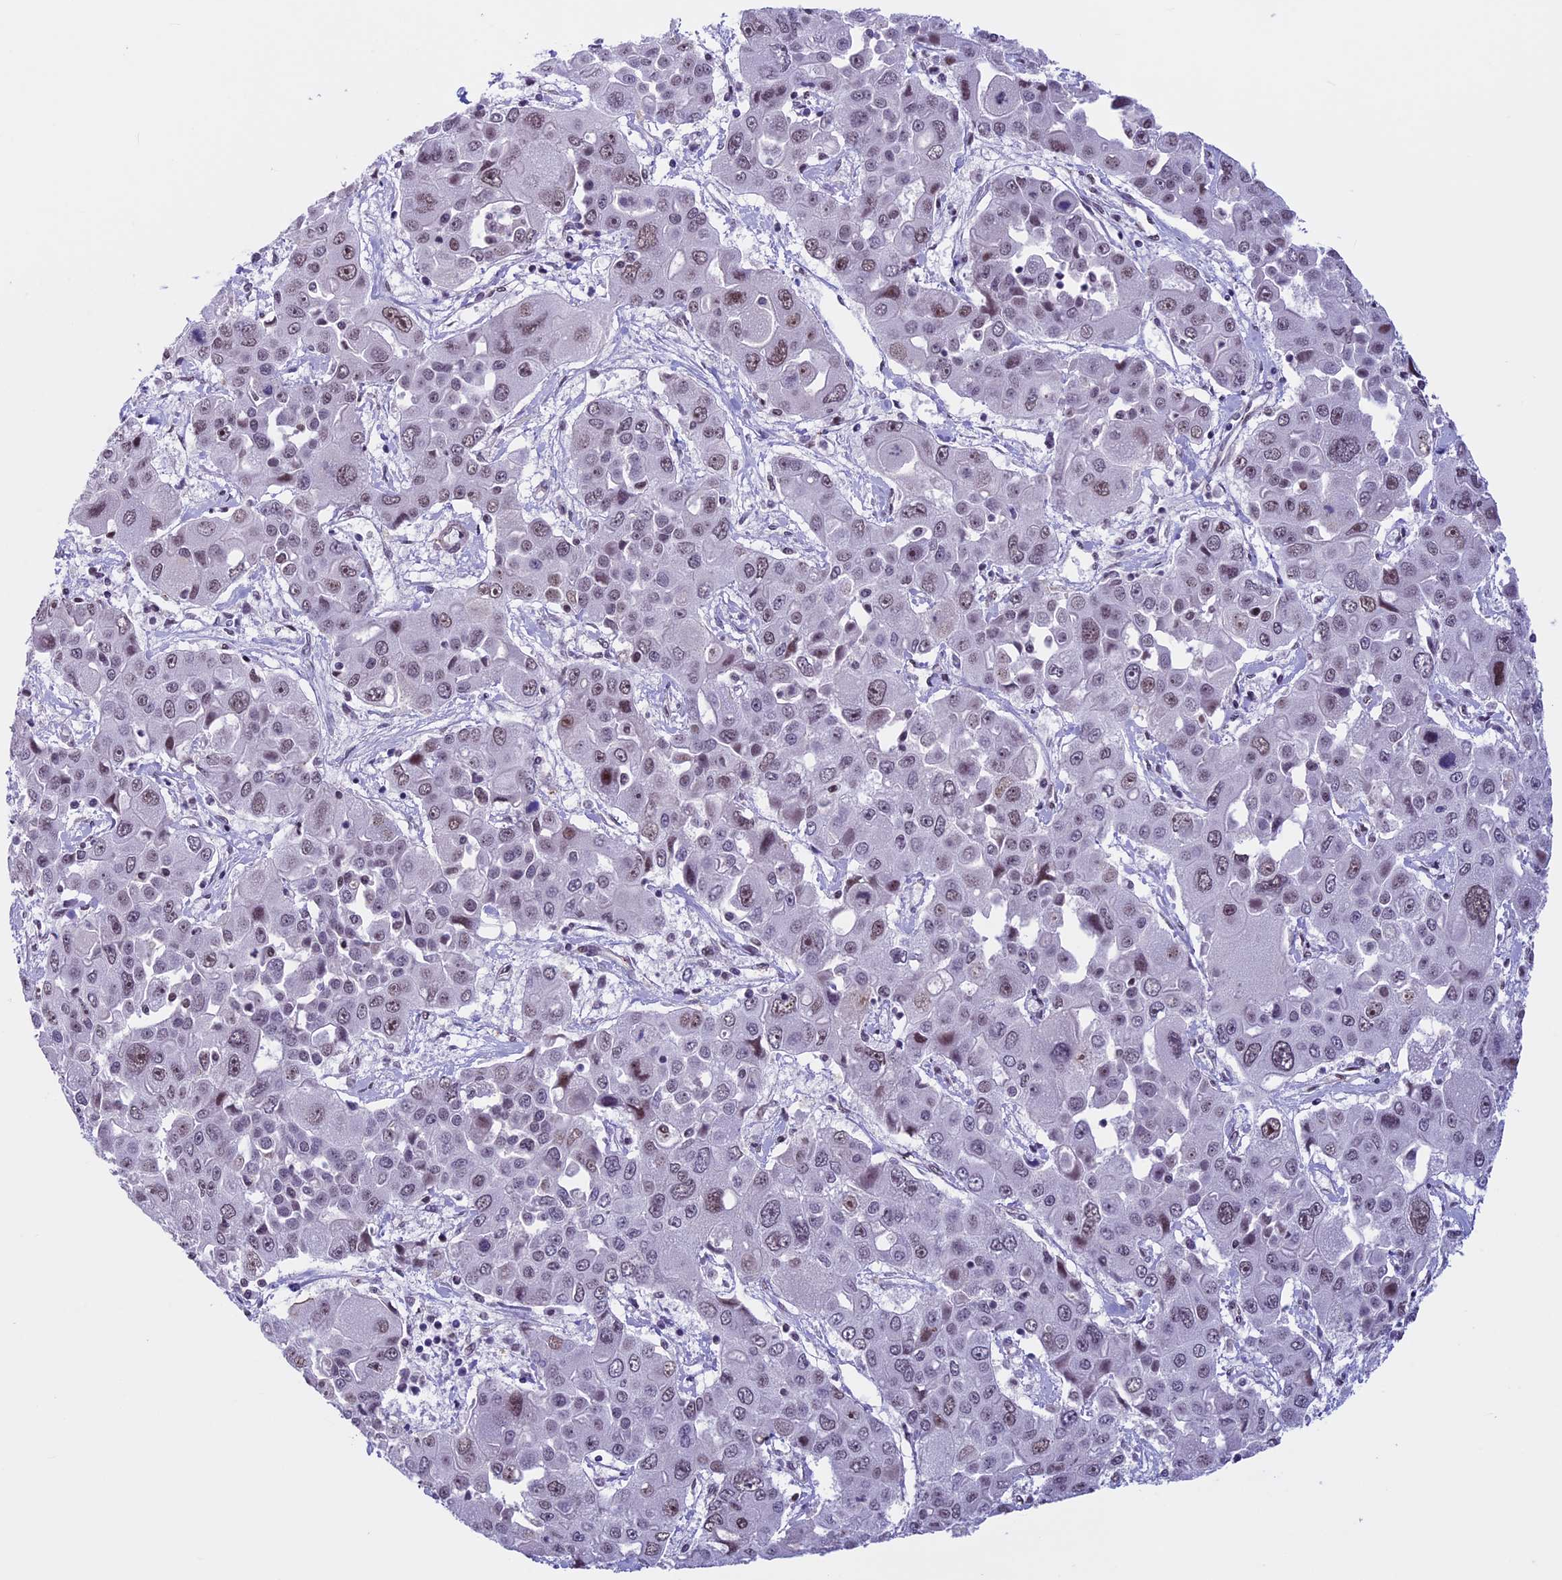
{"staining": {"intensity": "weak", "quantity": ">75%", "location": "nuclear"}, "tissue": "liver cancer", "cell_type": "Tumor cells", "image_type": "cancer", "snomed": [{"axis": "morphology", "description": "Cholangiocarcinoma"}, {"axis": "topography", "description": "Liver"}], "caption": "A low amount of weak nuclear expression is identified in approximately >75% of tumor cells in cholangiocarcinoma (liver) tissue.", "gene": "NIPBL", "patient": {"sex": "male", "age": 67}}